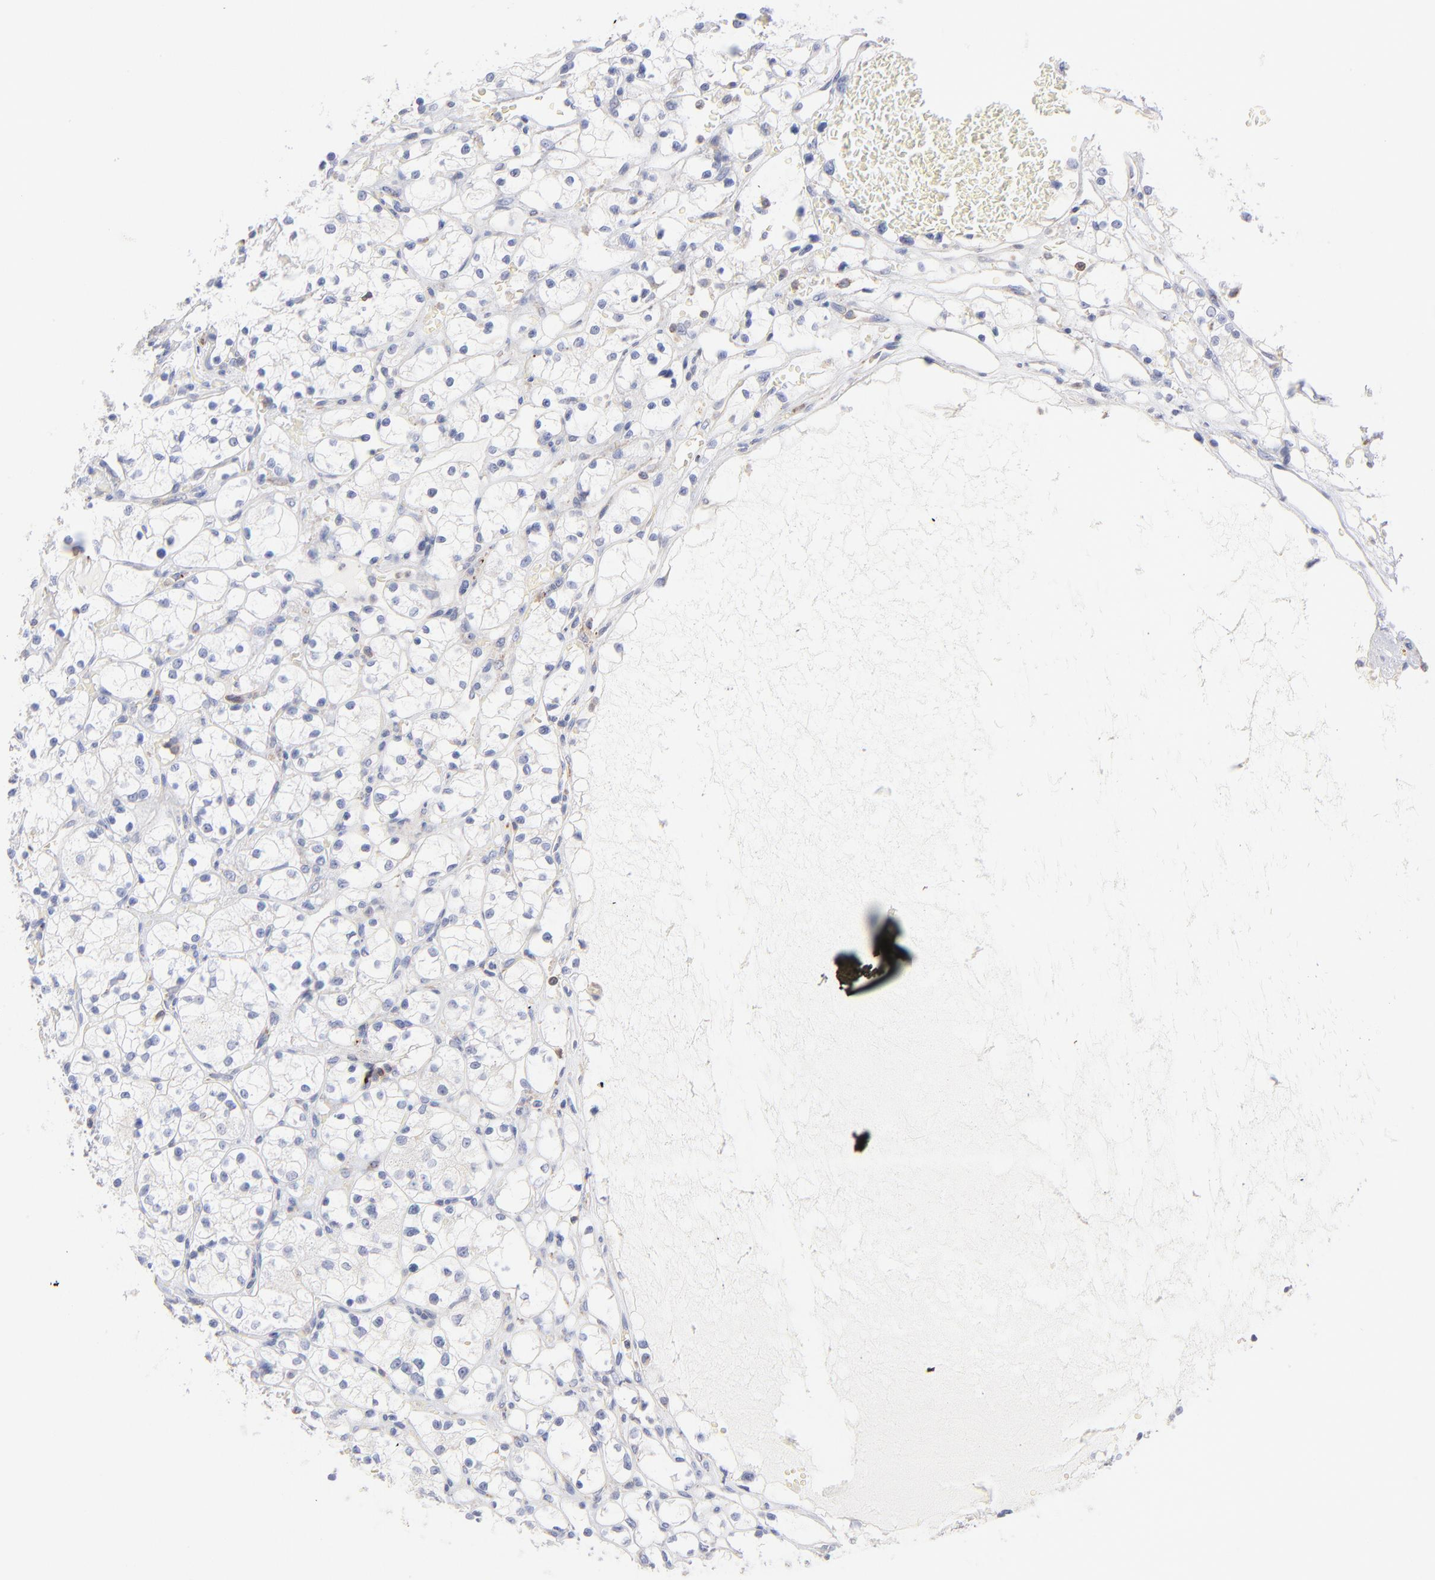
{"staining": {"intensity": "negative", "quantity": "none", "location": "none"}, "tissue": "renal cancer", "cell_type": "Tumor cells", "image_type": "cancer", "snomed": [{"axis": "morphology", "description": "Adenocarcinoma, NOS"}, {"axis": "topography", "description": "Kidney"}], "caption": "High power microscopy micrograph of an IHC photomicrograph of adenocarcinoma (renal), revealing no significant expression in tumor cells.", "gene": "SEPTIN6", "patient": {"sex": "female", "age": 60}}